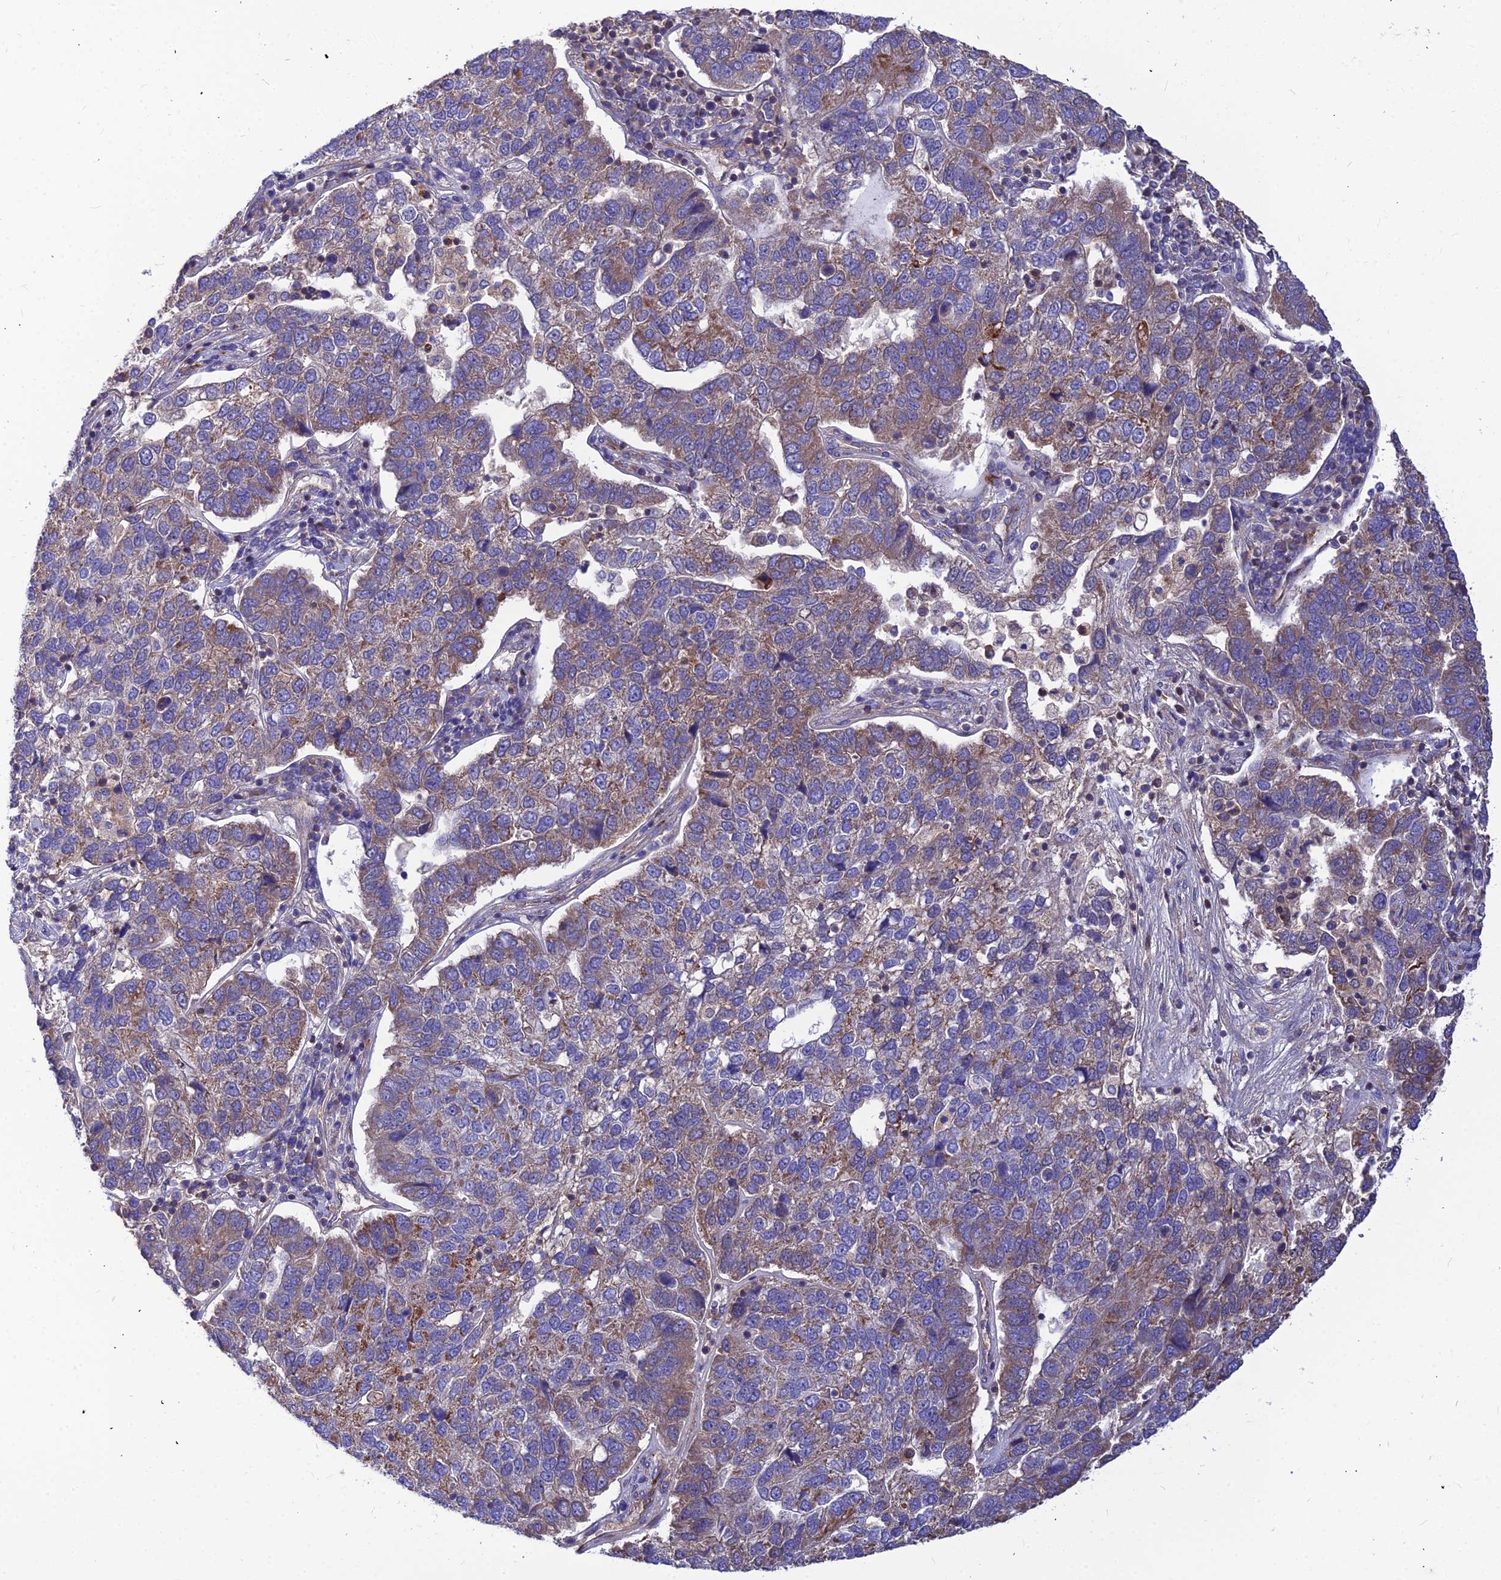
{"staining": {"intensity": "weak", "quantity": "25%-75%", "location": "cytoplasmic/membranous"}, "tissue": "pancreatic cancer", "cell_type": "Tumor cells", "image_type": "cancer", "snomed": [{"axis": "morphology", "description": "Adenocarcinoma, NOS"}, {"axis": "topography", "description": "Pancreas"}], "caption": "Human pancreatic cancer stained with a brown dye shows weak cytoplasmic/membranous positive staining in approximately 25%-75% of tumor cells.", "gene": "ASPHD1", "patient": {"sex": "female", "age": 61}}